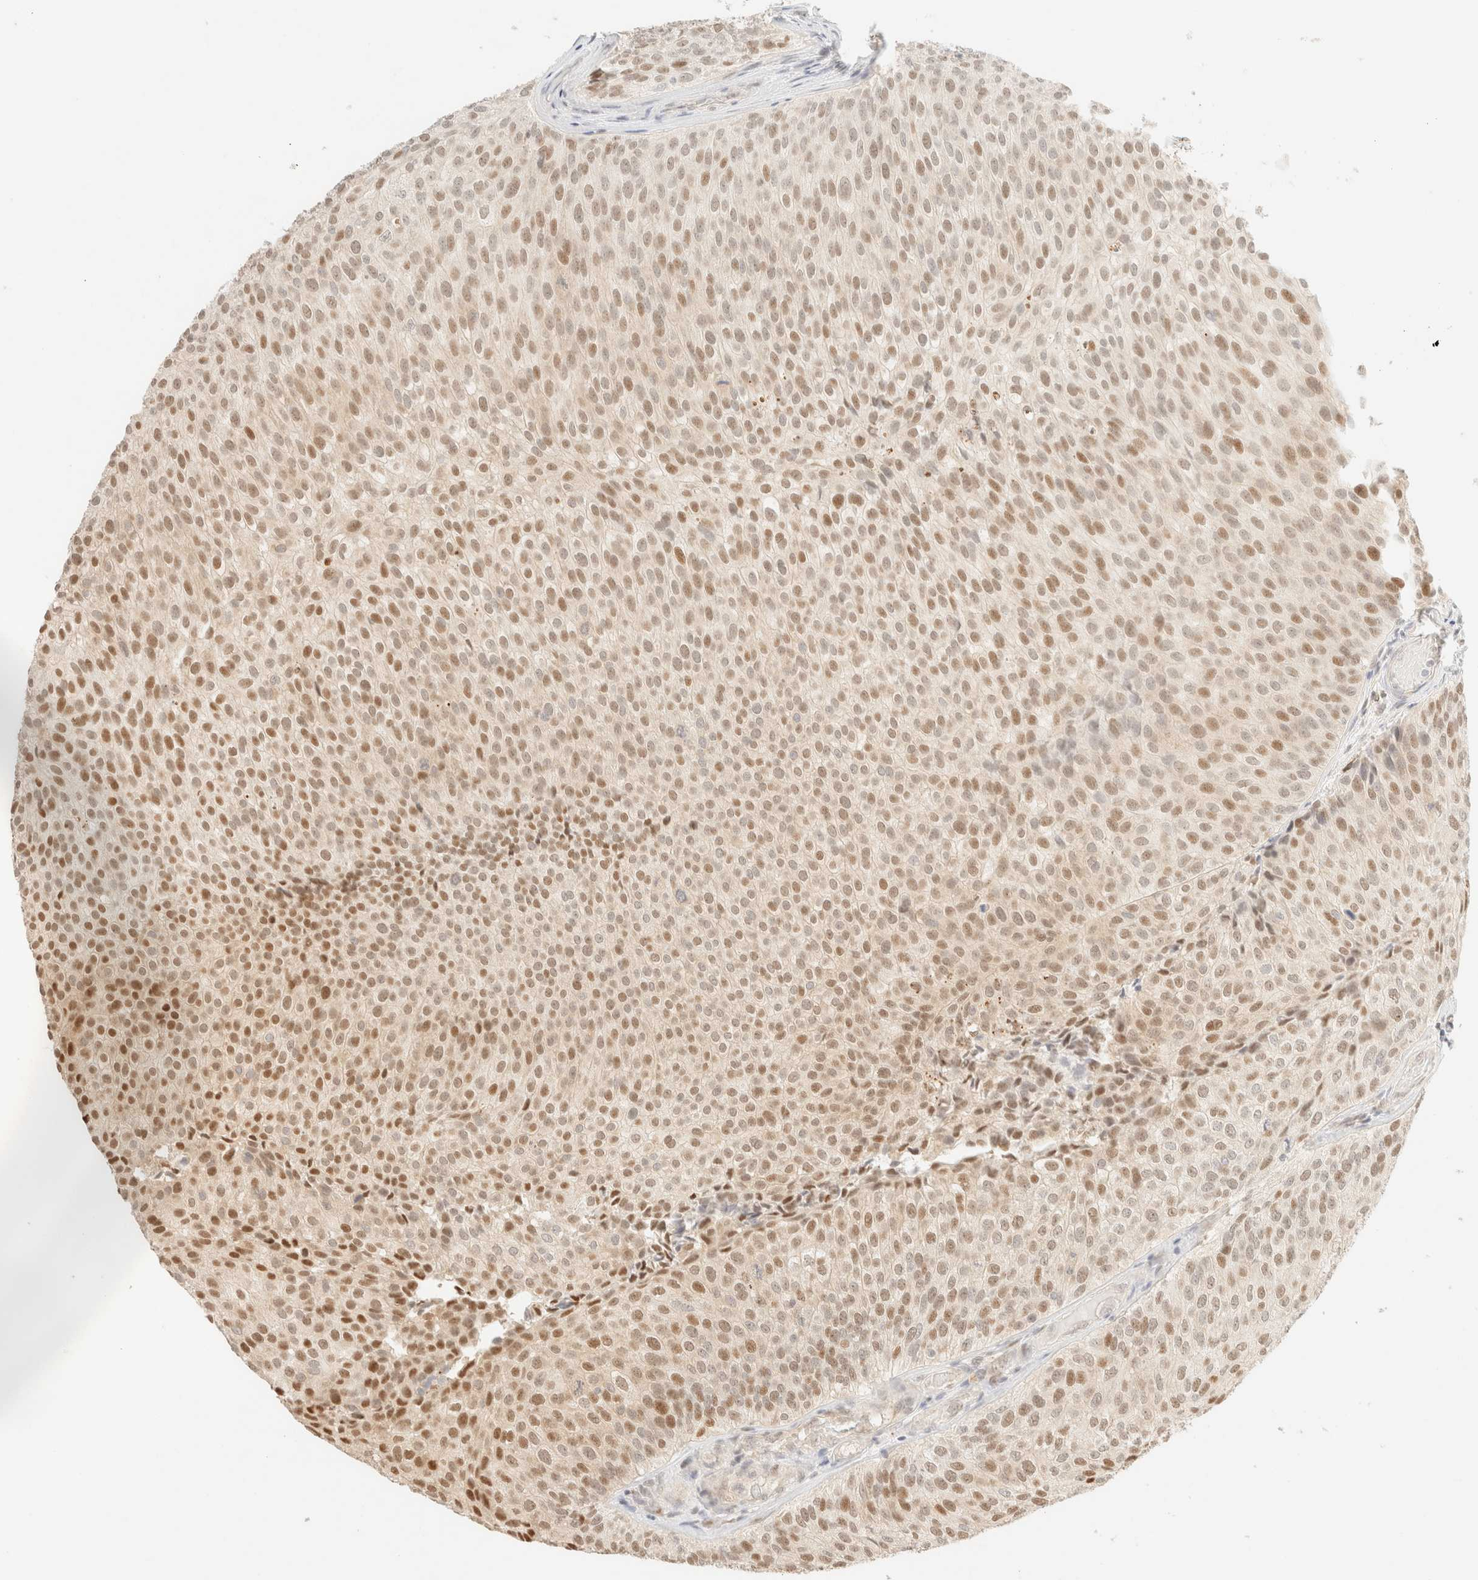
{"staining": {"intensity": "moderate", "quantity": ">75%", "location": "nuclear"}, "tissue": "urothelial cancer", "cell_type": "Tumor cells", "image_type": "cancer", "snomed": [{"axis": "morphology", "description": "Urothelial carcinoma, Low grade"}, {"axis": "topography", "description": "Urinary bladder"}], "caption": "There is medium levels of moderate nuclear expression in tumor cells of low-grade urothelial carcinoma, as demonstrated by immunohistochemical staining (brown color).", "gene": "TSR1", "patient": {"sex": "male", "age": 86}}